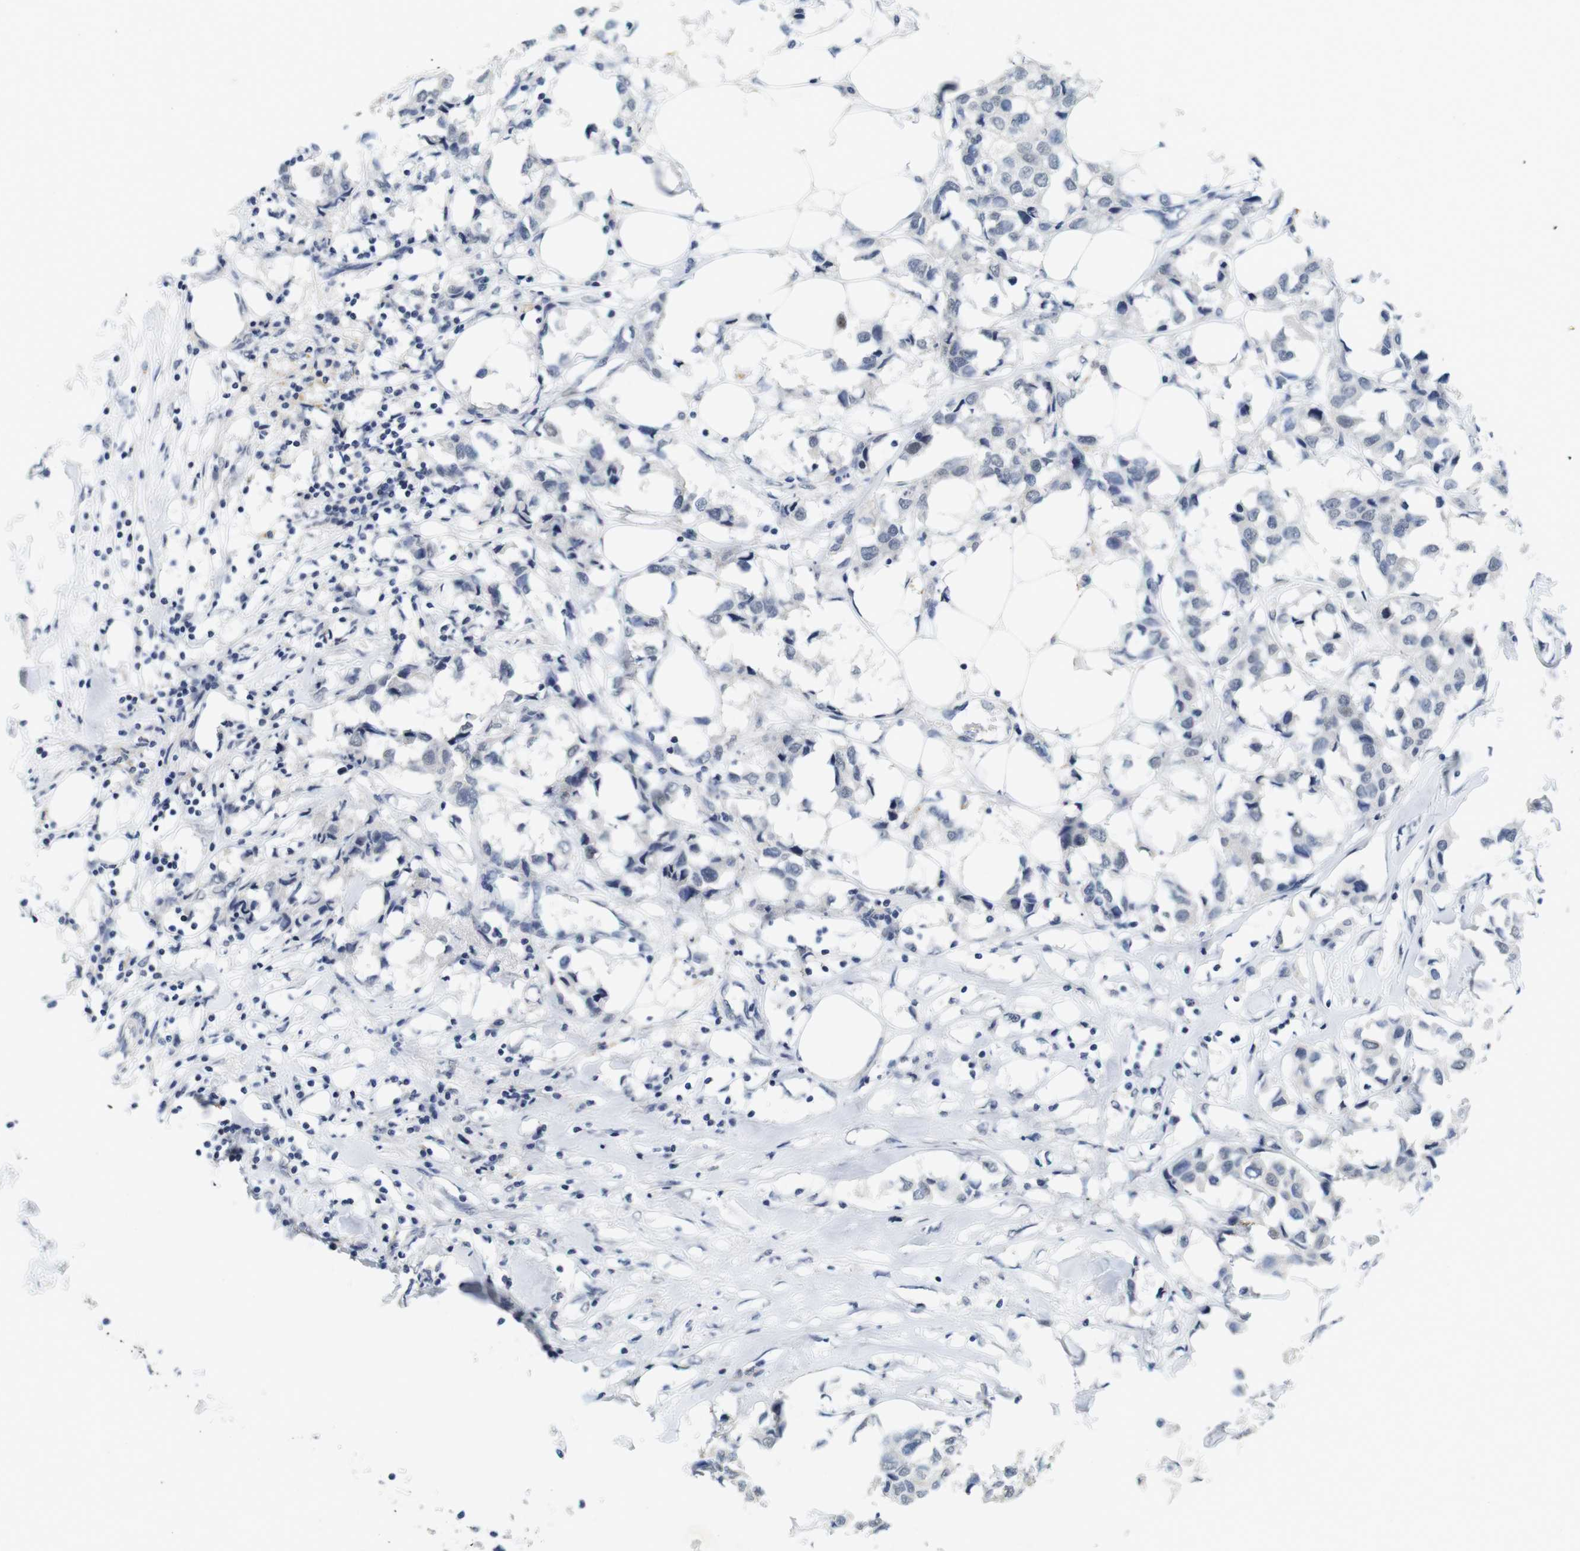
{"staining": {"intensity": "negative", "quantity": "none", "location": "none"}, "tissue": "breast cancer", "cell_type": "Tumor cells", "image_type": "cancer", "snomed": [{"axis": "morphology", "description": "Duct carcinoma"}, {"axis": "topography", "description": "Breast"}], "caption": "DAB (3,3'-diaminobenzidine) immunohistochemical staining of breast cancer shows no significant staining in tumor cells.", "gene": "SKP2", "patient": {"sex": "female", "age": 80}}